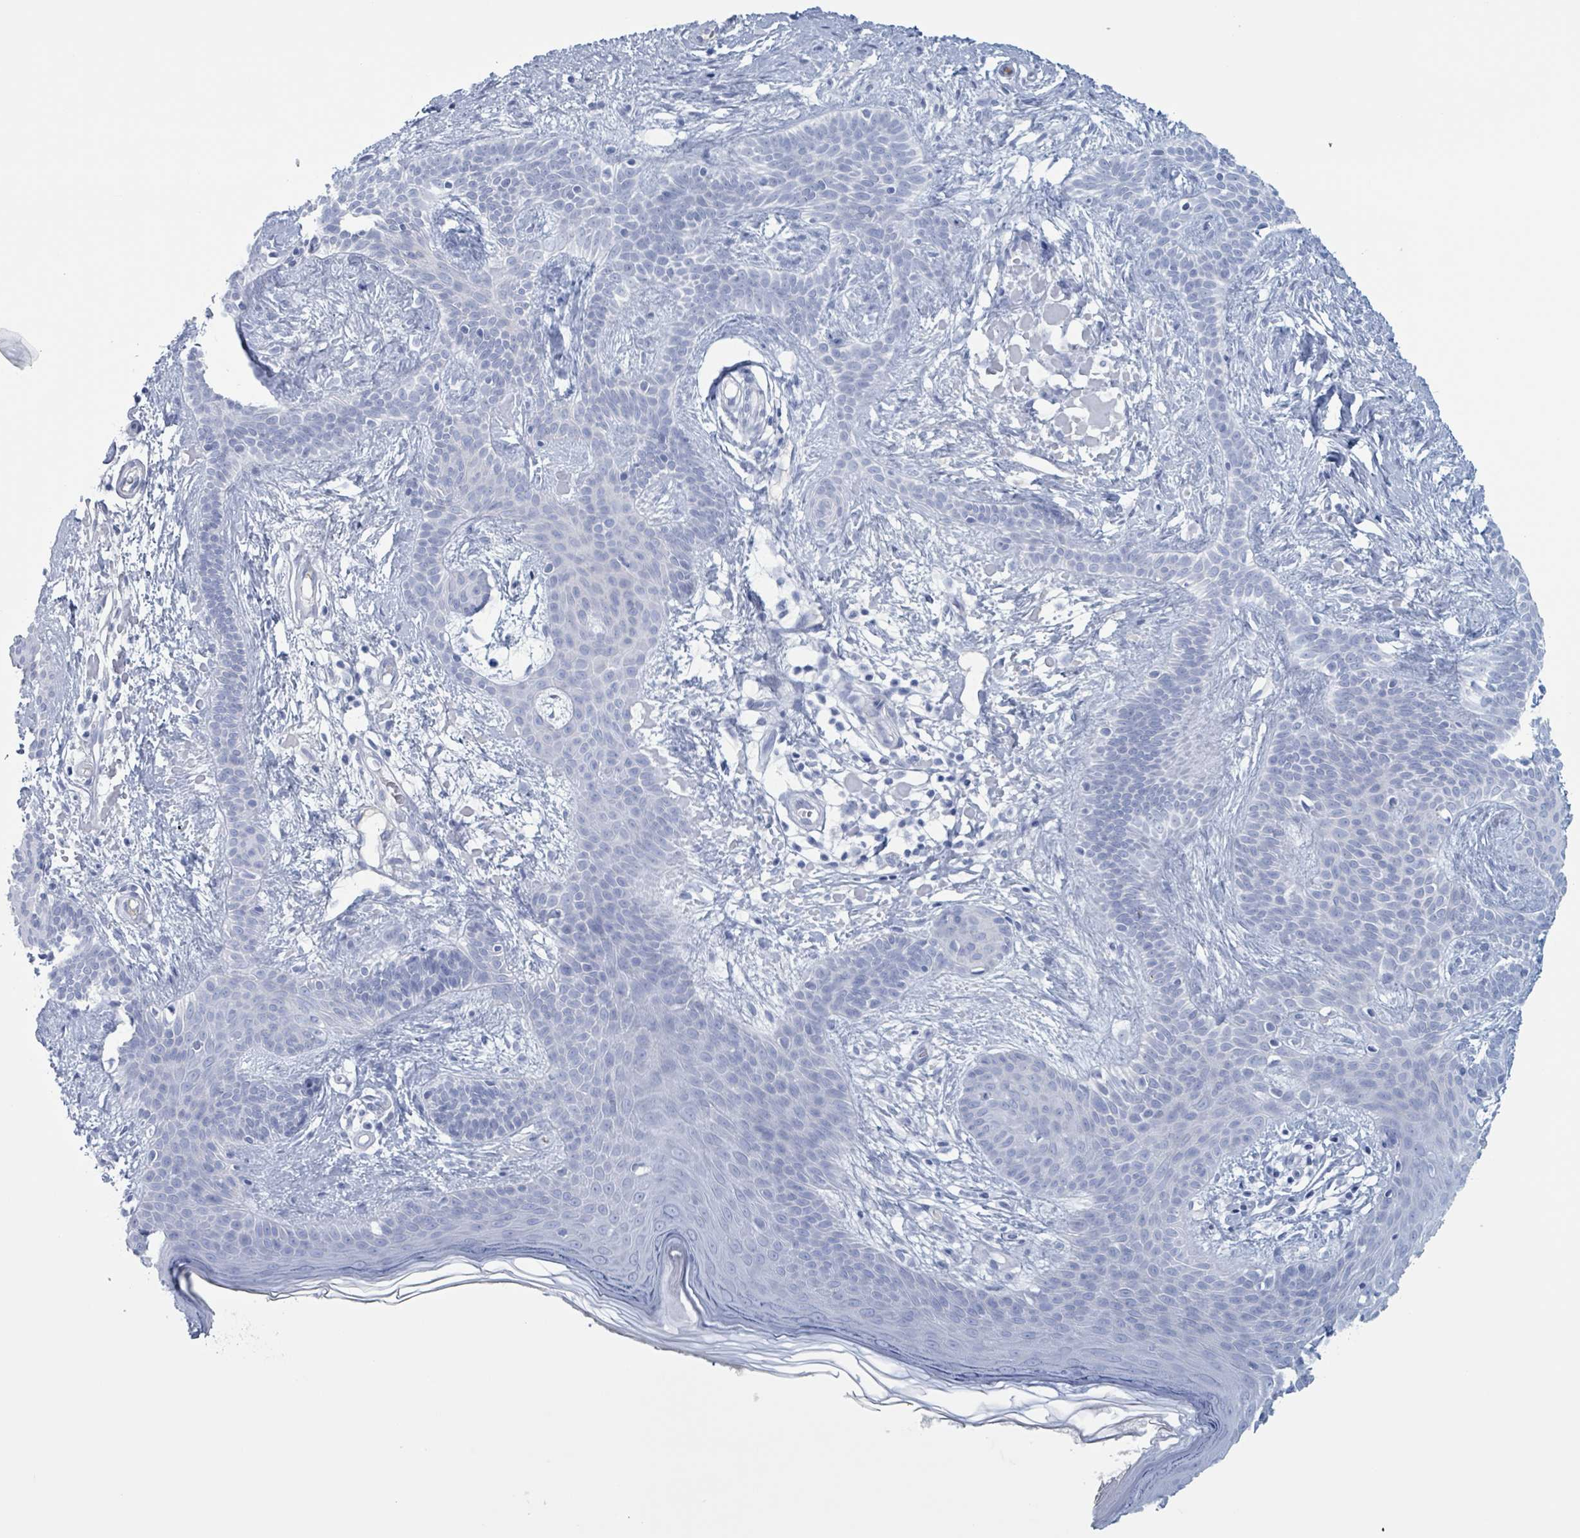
{"staining": {"intensity": "negative", "quantity": "none", "location": "none"}, "tissue": "skin cancer", "cell_type": "Tumor cells", "image_type": "cancer", "snomed": [{"axis": "morphology", "description": "Basal cell carcinoma"}, {"axis": "topography", "description": "Skin"}], "caption": "A histopathology image of human skin cancer (basal cell carcinoma) is negative for staining in tumor cells.", "gene": "KLK4", "patient": {"sex": "male", "age": 78}}